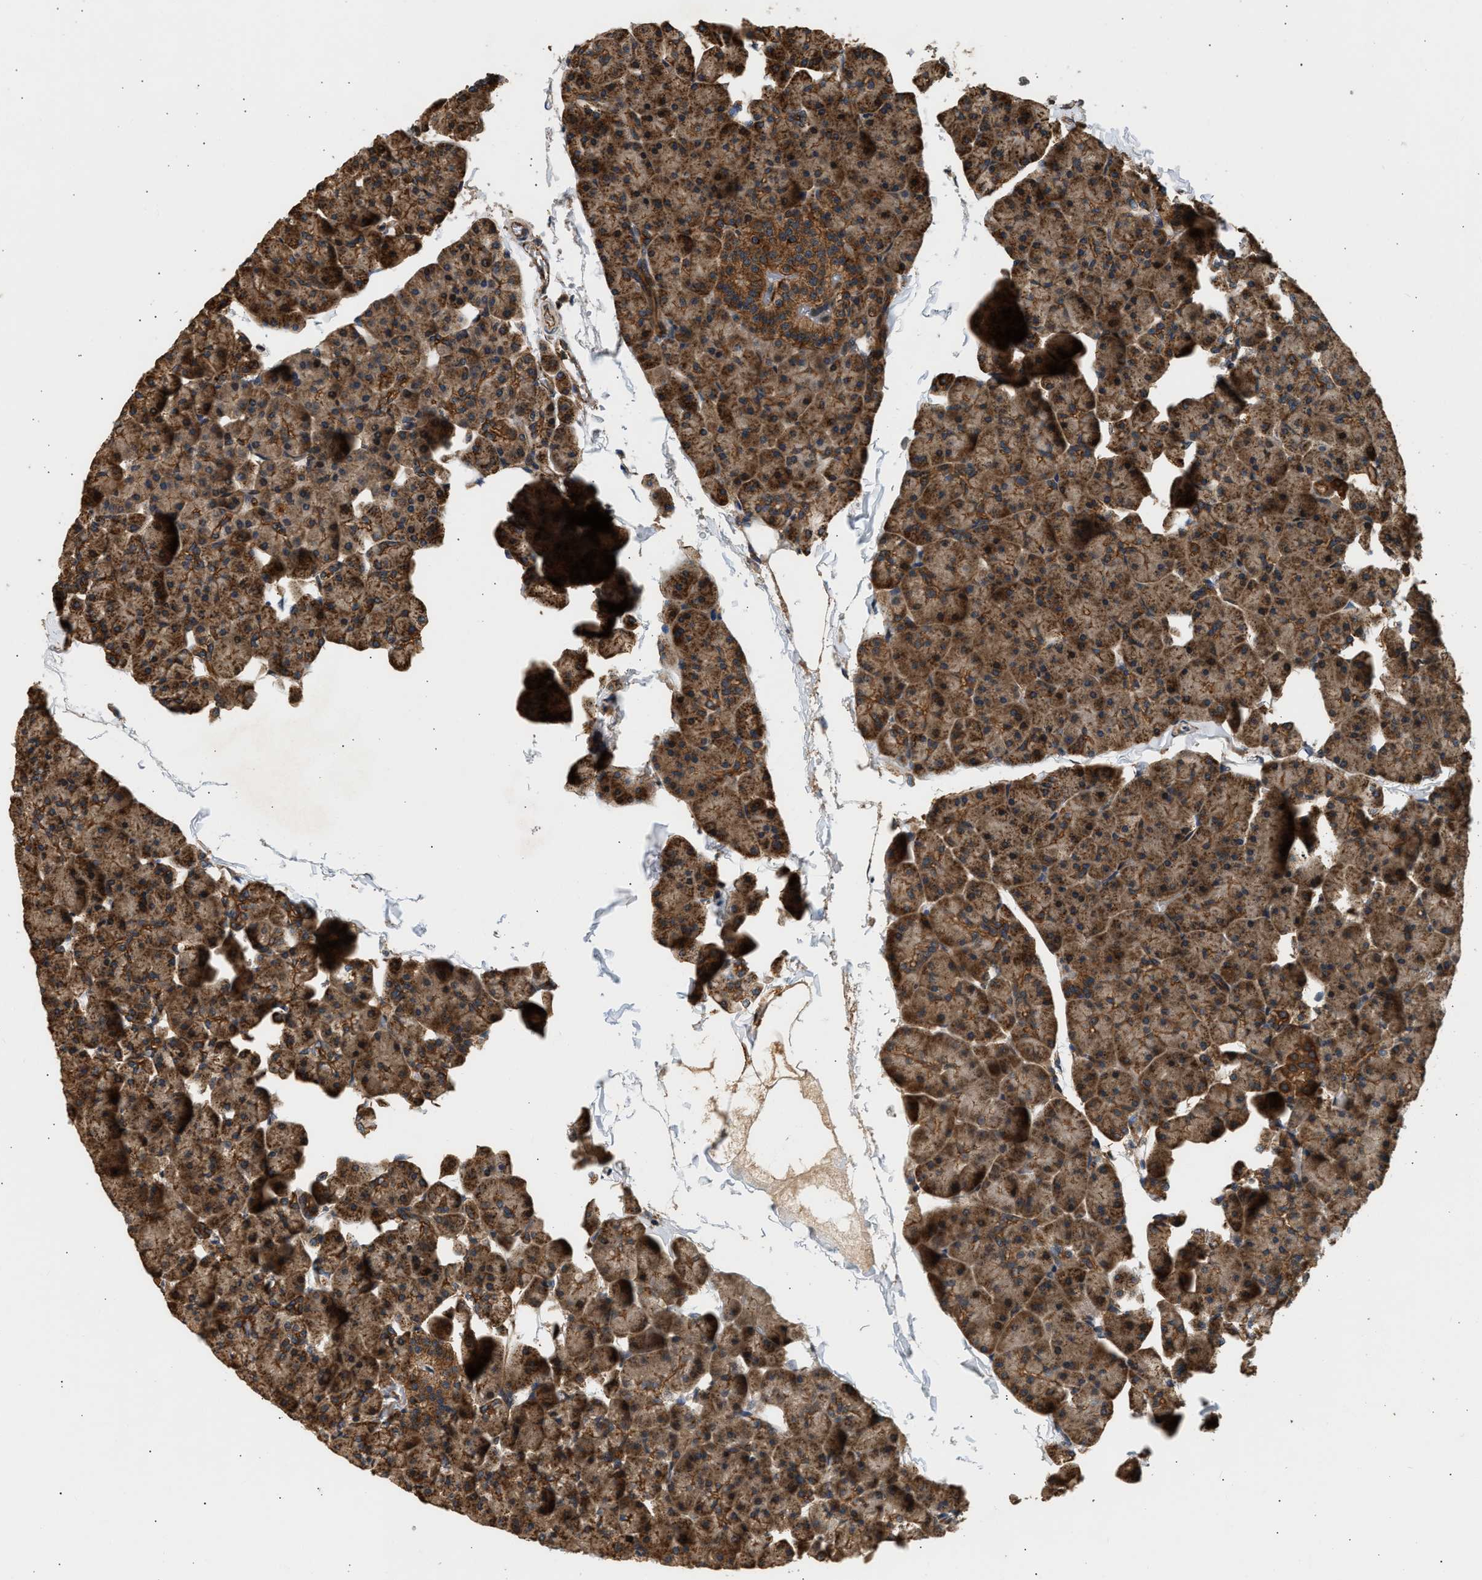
{"staining": {"intensity": "moderate", "quantity": ">75%", "location": "cytoplasmic/membranous"}, "tissue": "pancreas", "cell_type": "Exocrine glandular cells", "image_type": "normal", "snomed": [{"axis": "morphology", "description": "Normal tissue, NOS"}, {"axis": "topography", "description": "Pancreas"}], "caption": "Protein expression analysis of unremarkable human pancreas reveals moderate cytoplasmic/membranous positivity in approximately >75% of exocrine glandular cells.", "gene": "DUSP14", "patient": {"sex": "male", "age": 35}}